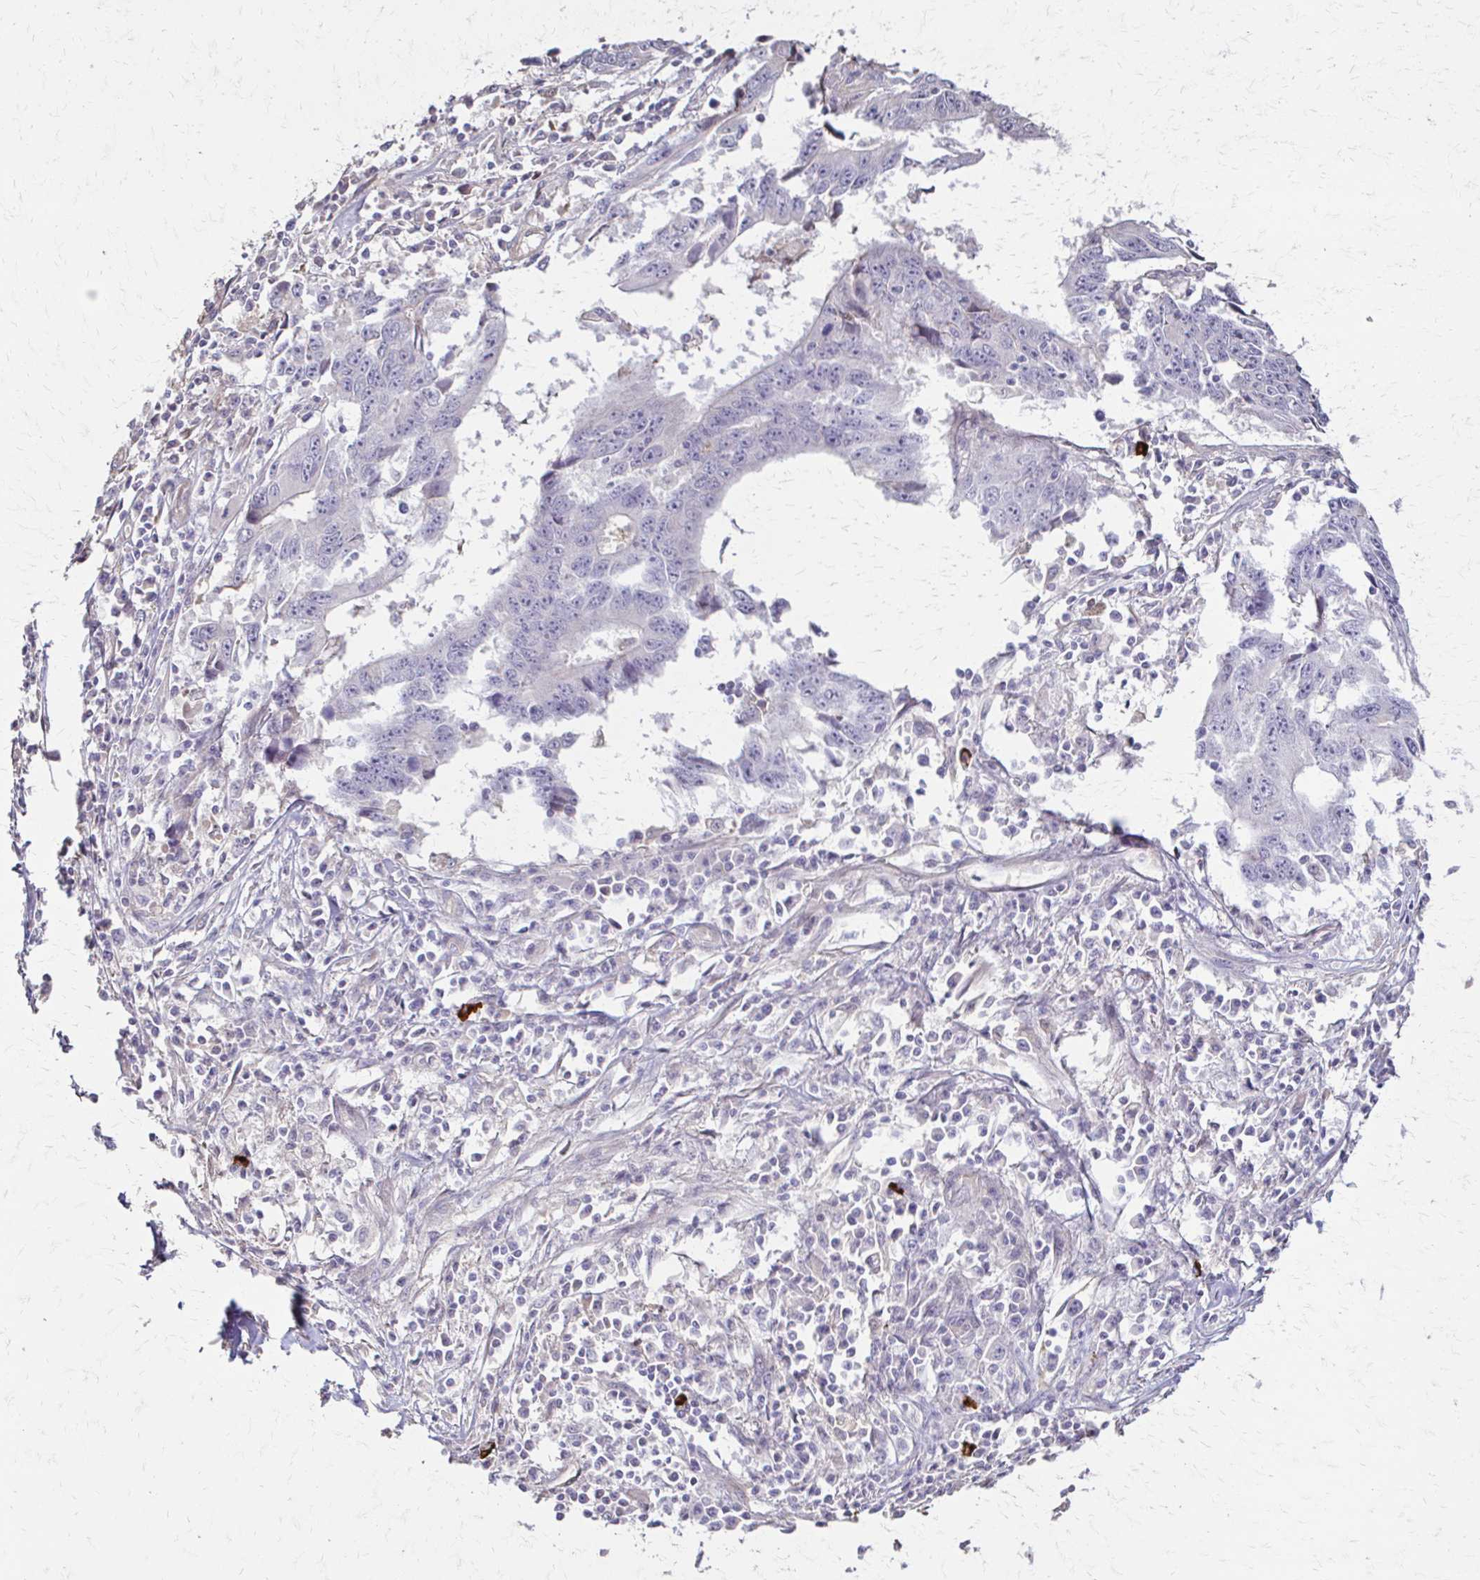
{"staining": {"intensity": "negative", "quantity": "none", "location": "none"}, "tissue": "liver cancer", "cell_type": "Tumor cells", "image_type": "cancer", "snomed": [{"axis": "morphology", "description": "Cholangiocarcinoma"}, {"axis": "topography", "description": "Liver"}], "caption": "Cholangiocarcinoma (liver) was stained to show a protein in brown. There is no significant positivity in tumor cells. (Immunohistochemistry, brightfield microscopy, high magnification).", "gene": "IL18BP", "patient": {"sex": "male", "age": 65}}